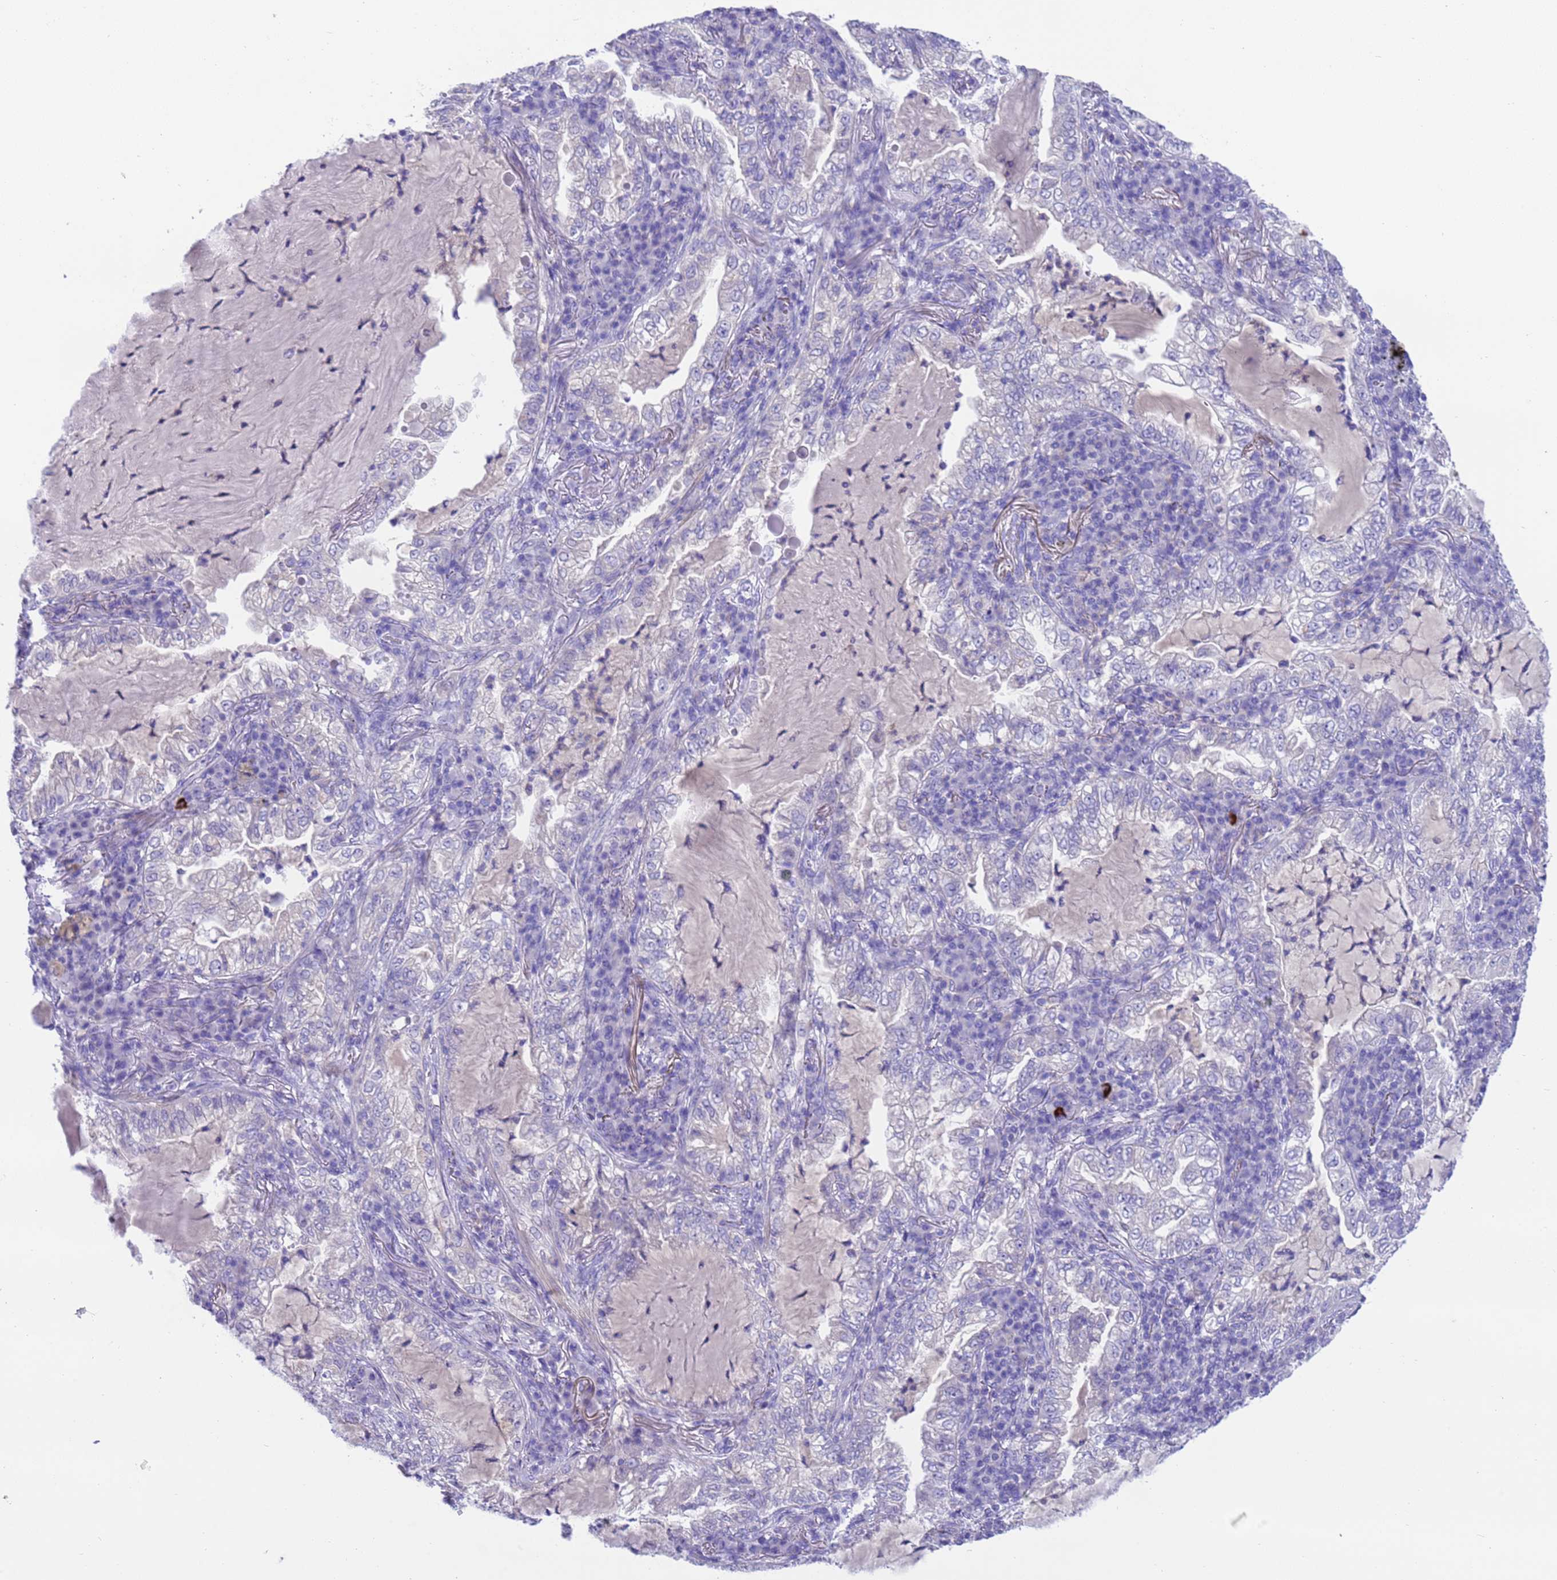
{"staining": {"intensity": "negative", "quantity": "none", "location": "none"}, "tissue": "lung cancer", "cell_type": "Tumor cells", "image_type": "cancer", "snomed": [{"axis": "morphology", "description": "Adenocarcinoma, NOS"}, {"axis": "topography", "description": "Lung"}], "caption": "A photomicrograph of lung cancer (adenocarcinoma) stained for a protein demonstrates no brown staining in tumor cells.", "gene": "USP38", "patient": {"sex": "female", "age": 73}}